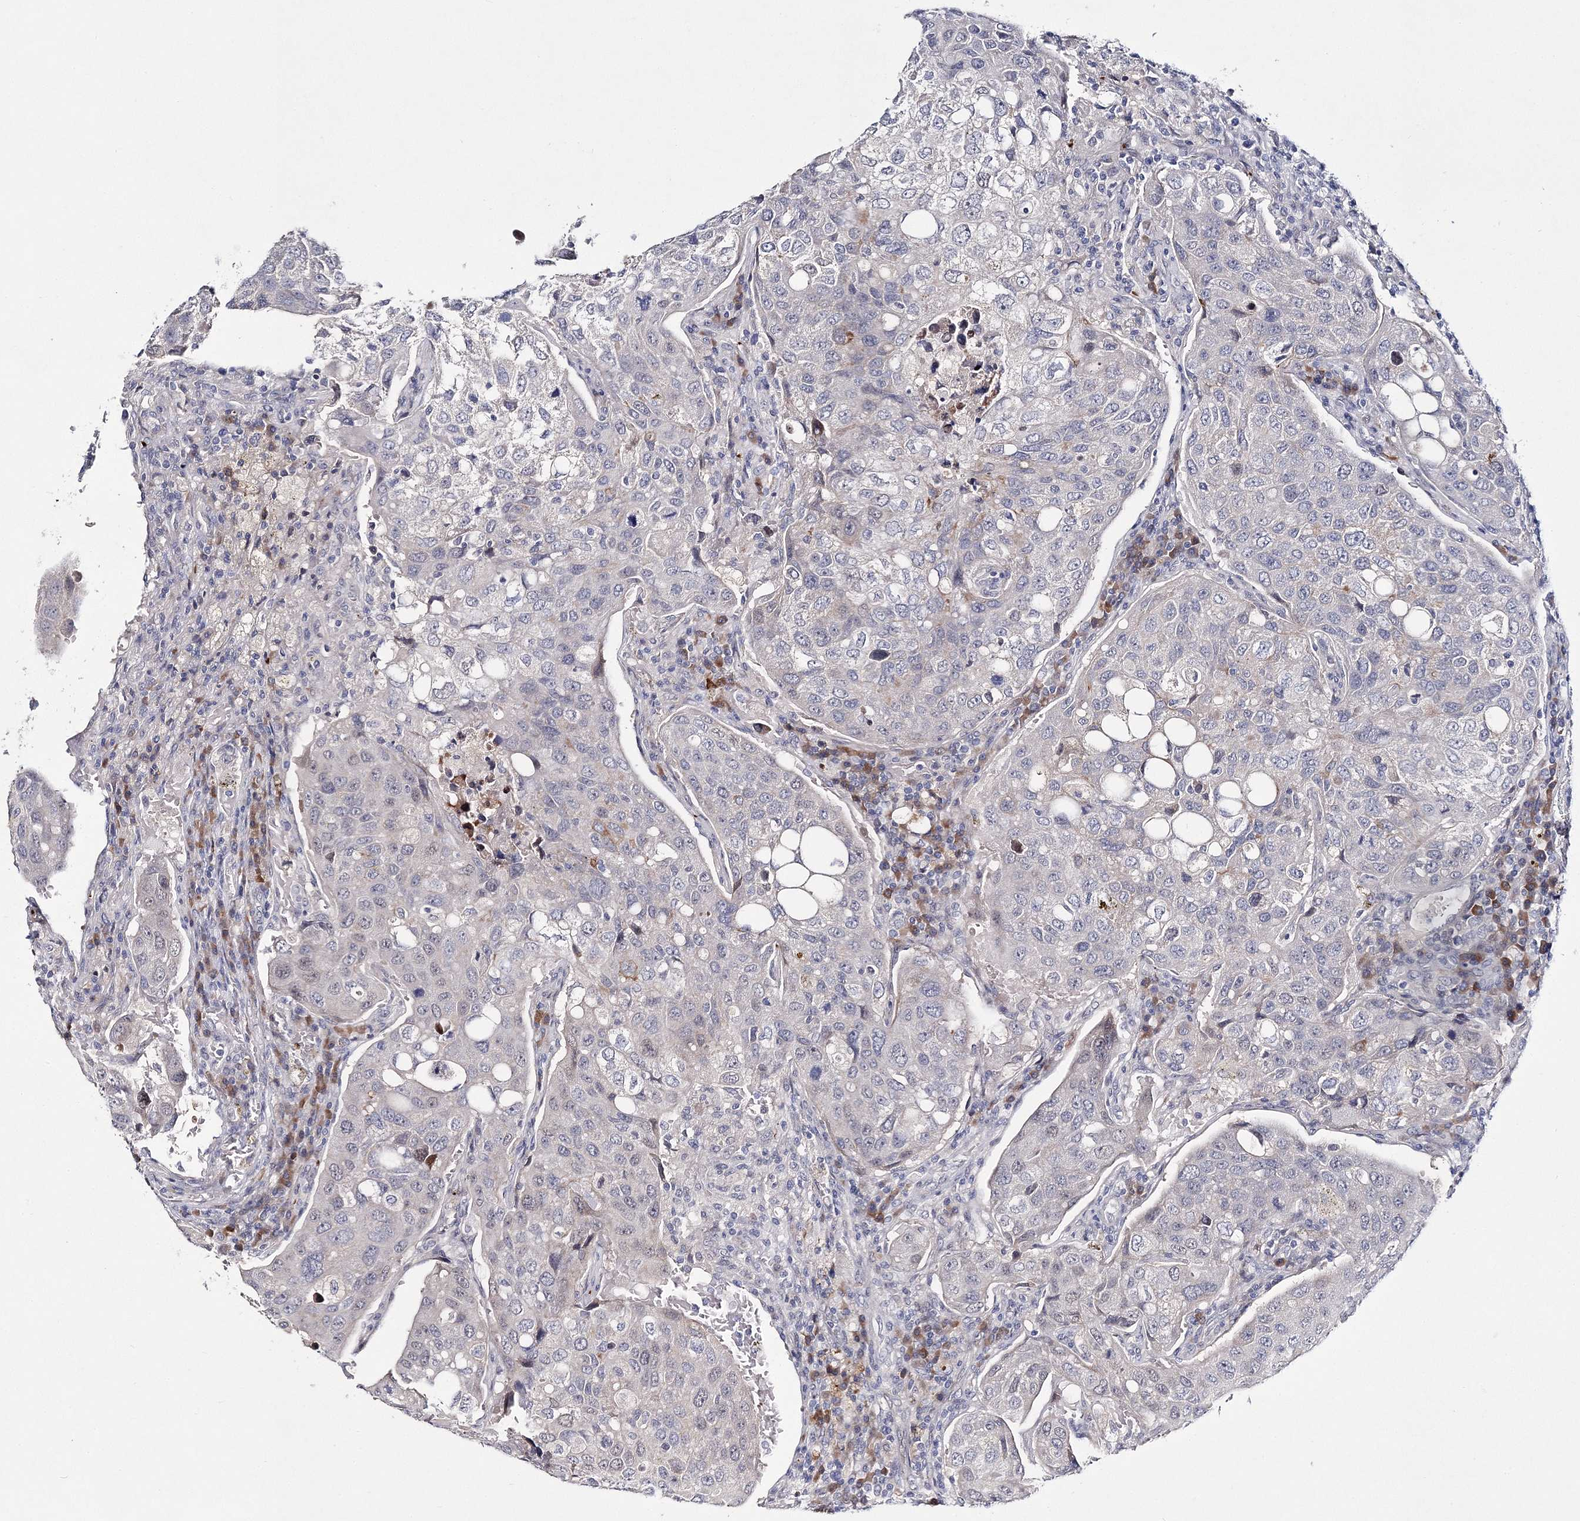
{"staining": {"intensity": "weak", "quantity": "<25%", "location": "nuclear"}, "tissue": "urothelial cancer", "cell_type": "Tumor cells", "image_type": "cancer", "snomed": [{"axis": "morphology", "description": "Urothelial carcinoma, High grade"}, {"axis": "topography", "description": "Lymph node"}, {"axis": "topography", "description": "Urinary bladder"}], "caption": "Human urothelial cancer stained for a protein using immunohistochemistry (IHC) exhibits no staining in tumor cells.", "gene": "MYOZ2", "patient": {"sex": "male", "age": 51}}